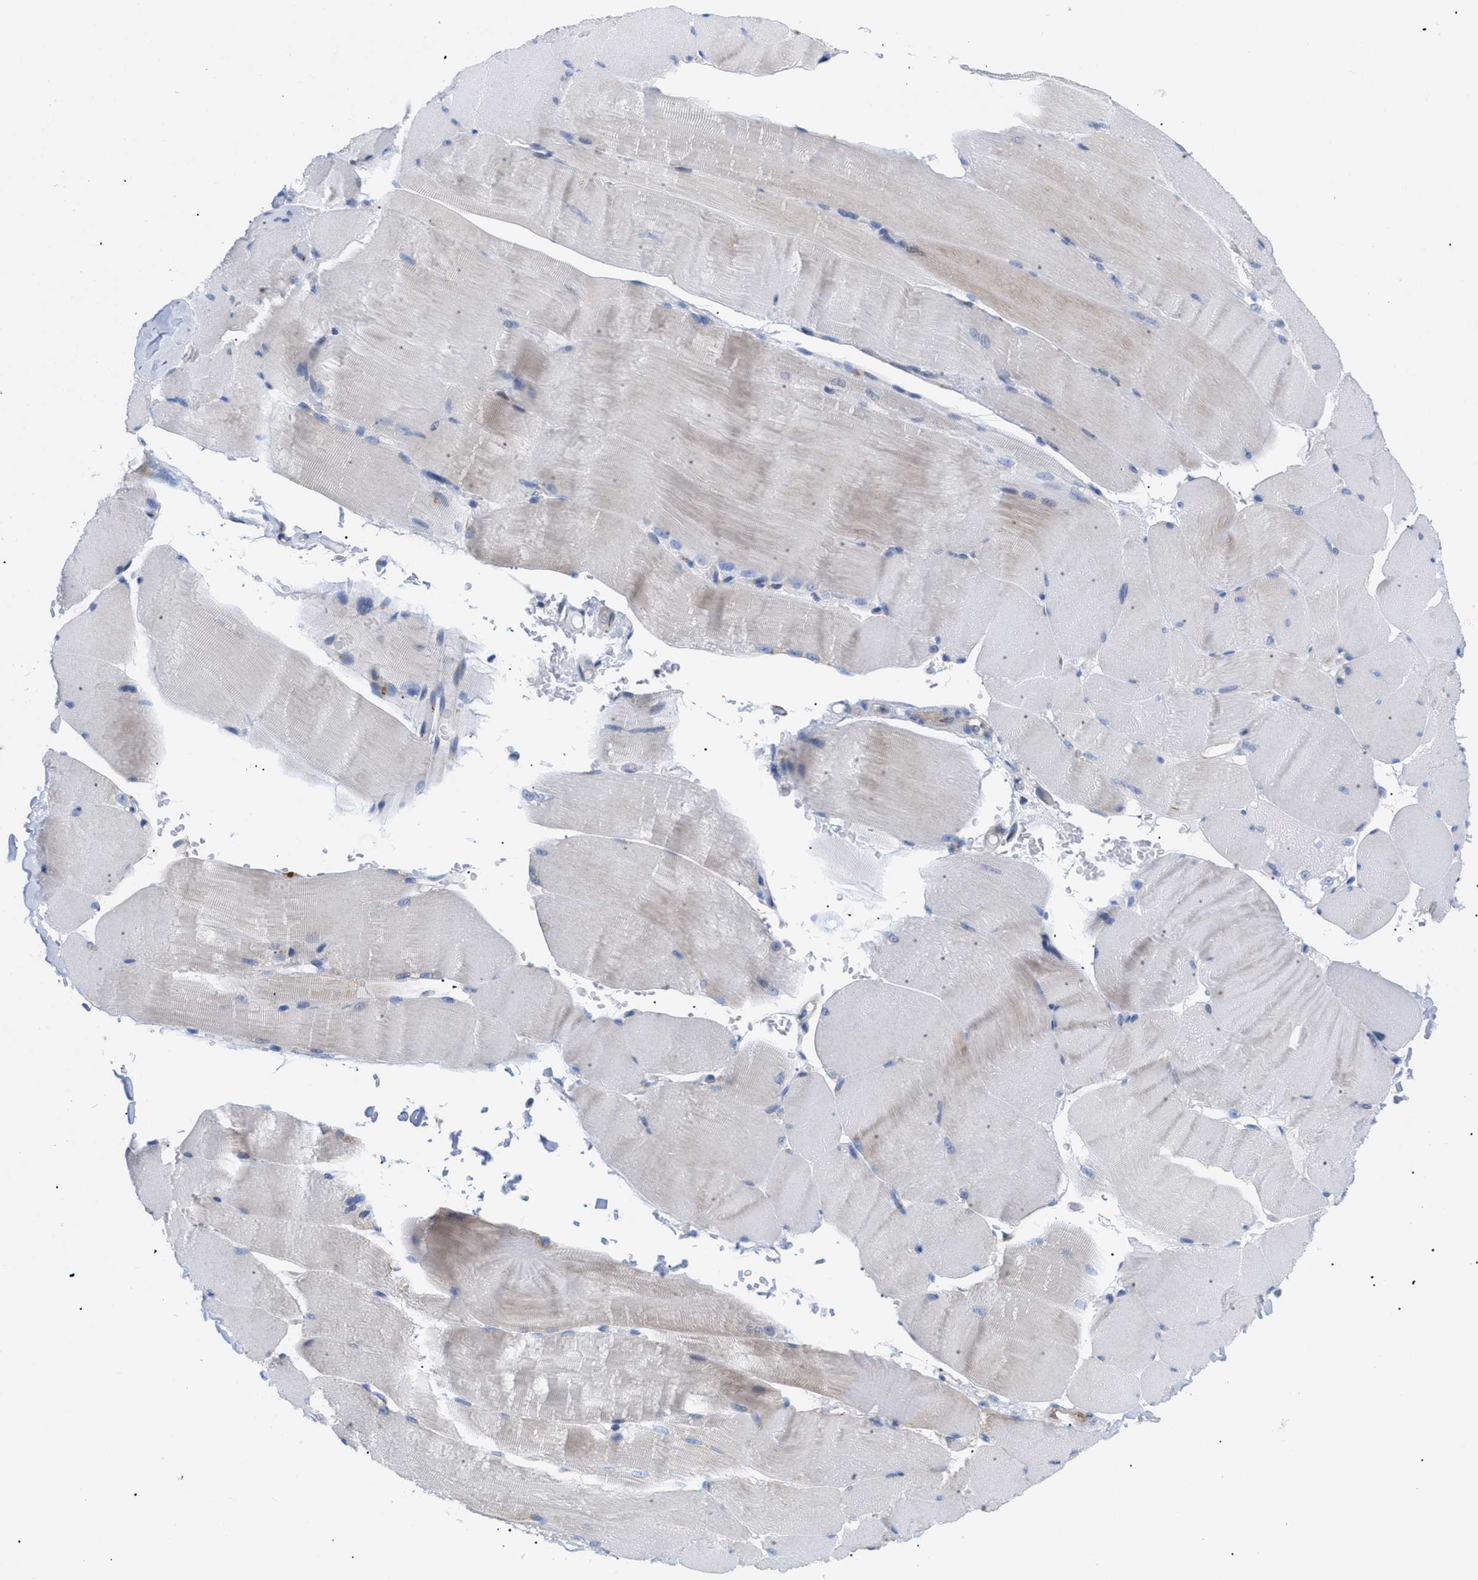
{"staining": {"intensity": "moderate", "quantity": "25%-75%", "location": "cytoplasmic/membranous"}, "tissue": "skeletal muscle", "cell_type": "Myocytes", "image_type": "normal", "snomed": [{"axis": "morphology", "description": "Normal tissue, NOS"}, {"axis": "topography", "description": "Skin"}, {"axis": "topography", "description": "Skeletal muscle"}], "caption": "Moderate cytoplasmic/membranous protein expression is appreciated in approximately 25%-75% of myocytes in skeletal muscle.", "gene": "TMEM17", "patient": {"sex": "male", "age": 83}}